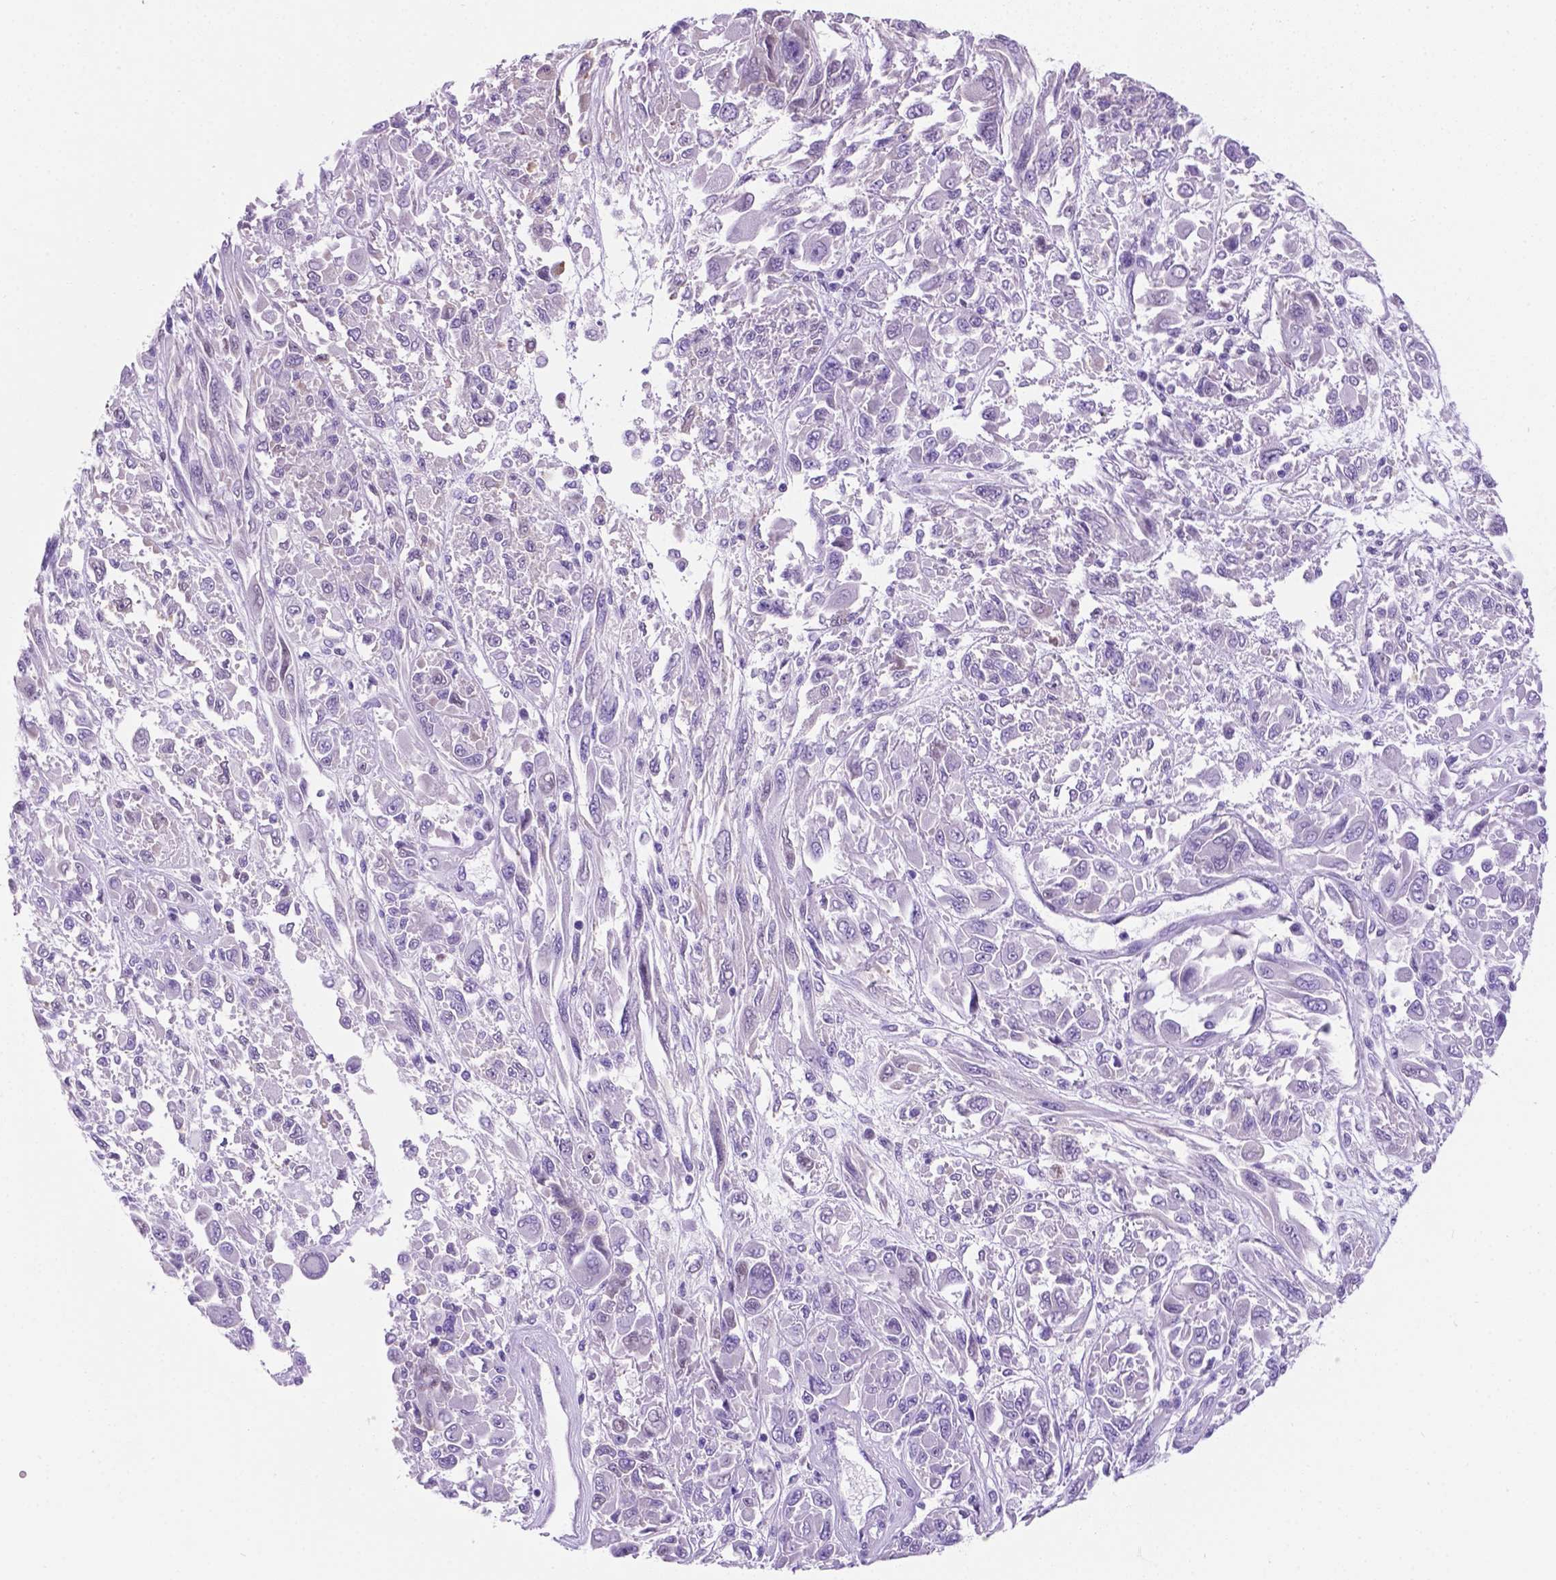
{"staining": {"intensity": "negative", "quantity": "none", "location": "none"}, "tissue": "melanoma", "cell_type": "Tumor cells", "image_type": "cancer", "snomed": [{"axis": "morphology", "description": "Malignant melanoma, NOS"}, {"axis": "topography", "description": "Skin"}], "caption": "An IHC histopathology image of melanoma is shown. There is no staining in tumor cells of melanoma.", "gene": "TMEM210", "patient": {"sex": "female", "age": 91}}